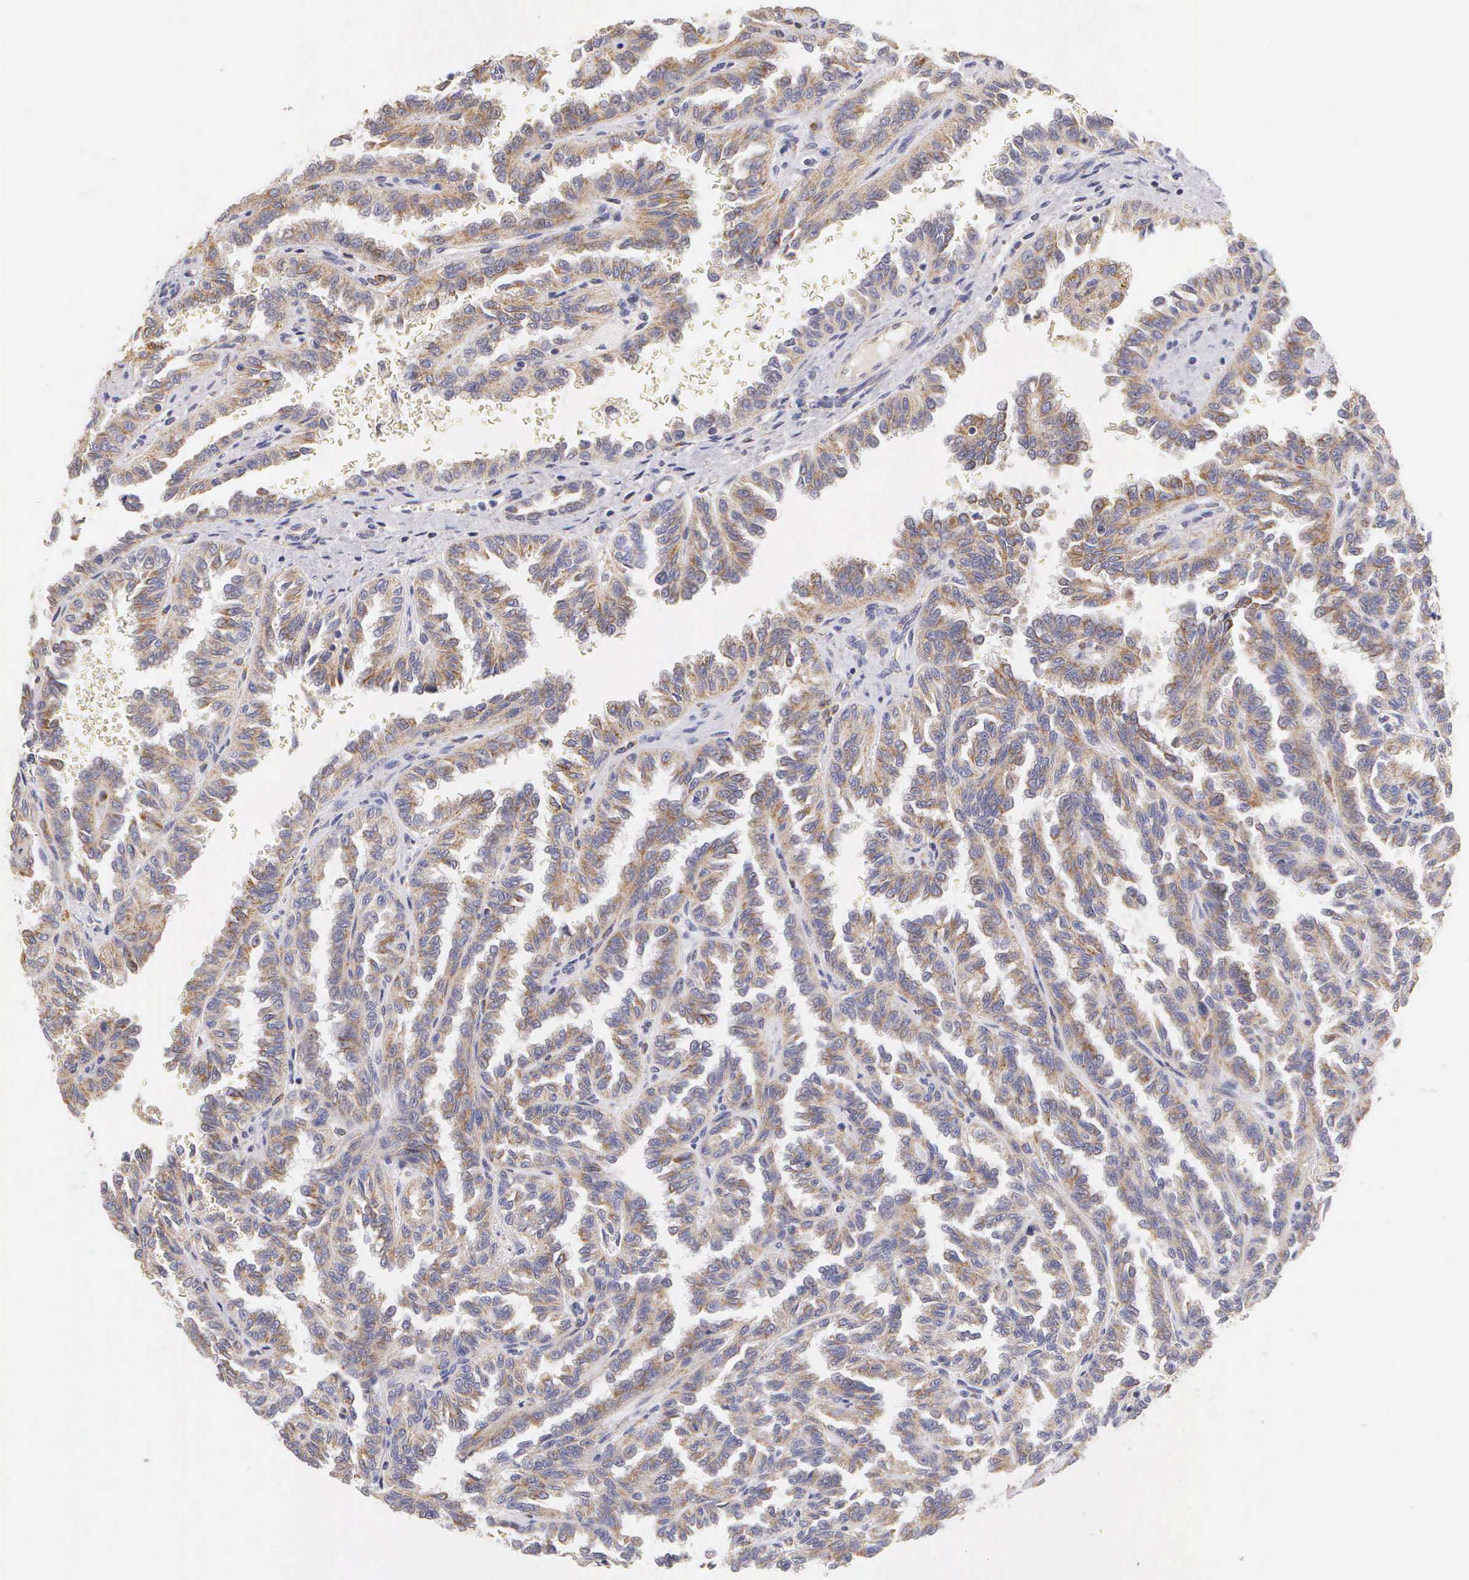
{"staining": {"intensity": "negative", "quantity": "none", "location": "none"}, "tissue": "renal cancer", "cell_type": "Tumor cells", "image_type": "cancer", "snomed": [{"axis": "morphology", "description": "Inflammation, NOS"}, {"axis": "morphology", "description": "Adenocarcinoma, NOS"}, {"axis": "topography", "description": "Kidney"}], "caption": "Immunohistochemistry of adenocarcinoma (renal) reveals no positivity in tumor cells. (Stains: DAB IHC with hematoxylin counter stain, Microscopy: brightfield microscopy at high magnification).", "gene": "ESR1", "patient": {"sex": "male", "age": 68}}